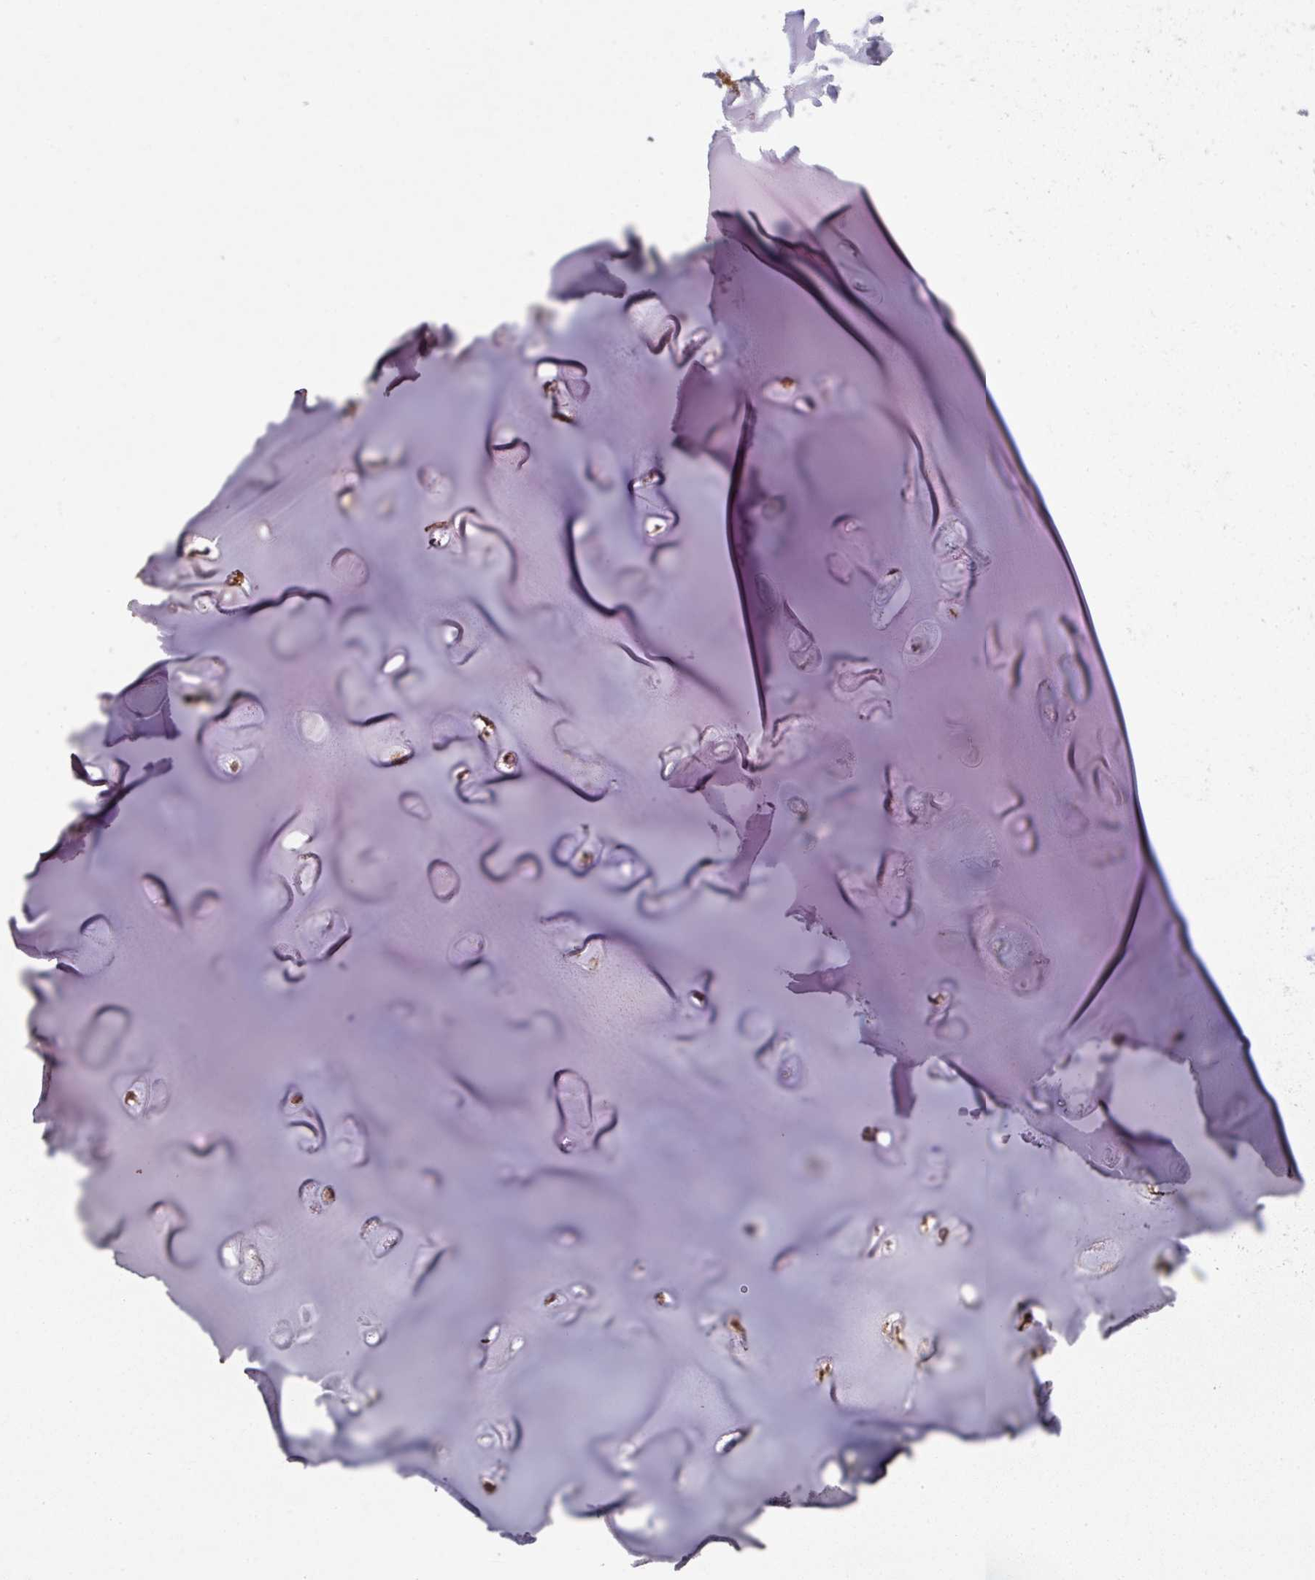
{"staining": {"intensity": "moderate", "quantity": "25%-75%", "location": "cytoplasmic/membranous"}, "tissue": "soft tissue", "cell_type": "Chondrocytes", "image_type": "normal", "snomed": [{"axis": "morphology", "description": "Normal tissue, NOS"}, {"axis": "topography", "description": "Cartilage tissue"}], "caption": "About 25%-75% of chondrocytes in benign soft tissue exhibit moderate cytoplasmic/membranous protein staining as visualized by brown immunohistochemical staining.", "gene": "OLFML2B", "patient": {"sex": "male", "age": 80}}